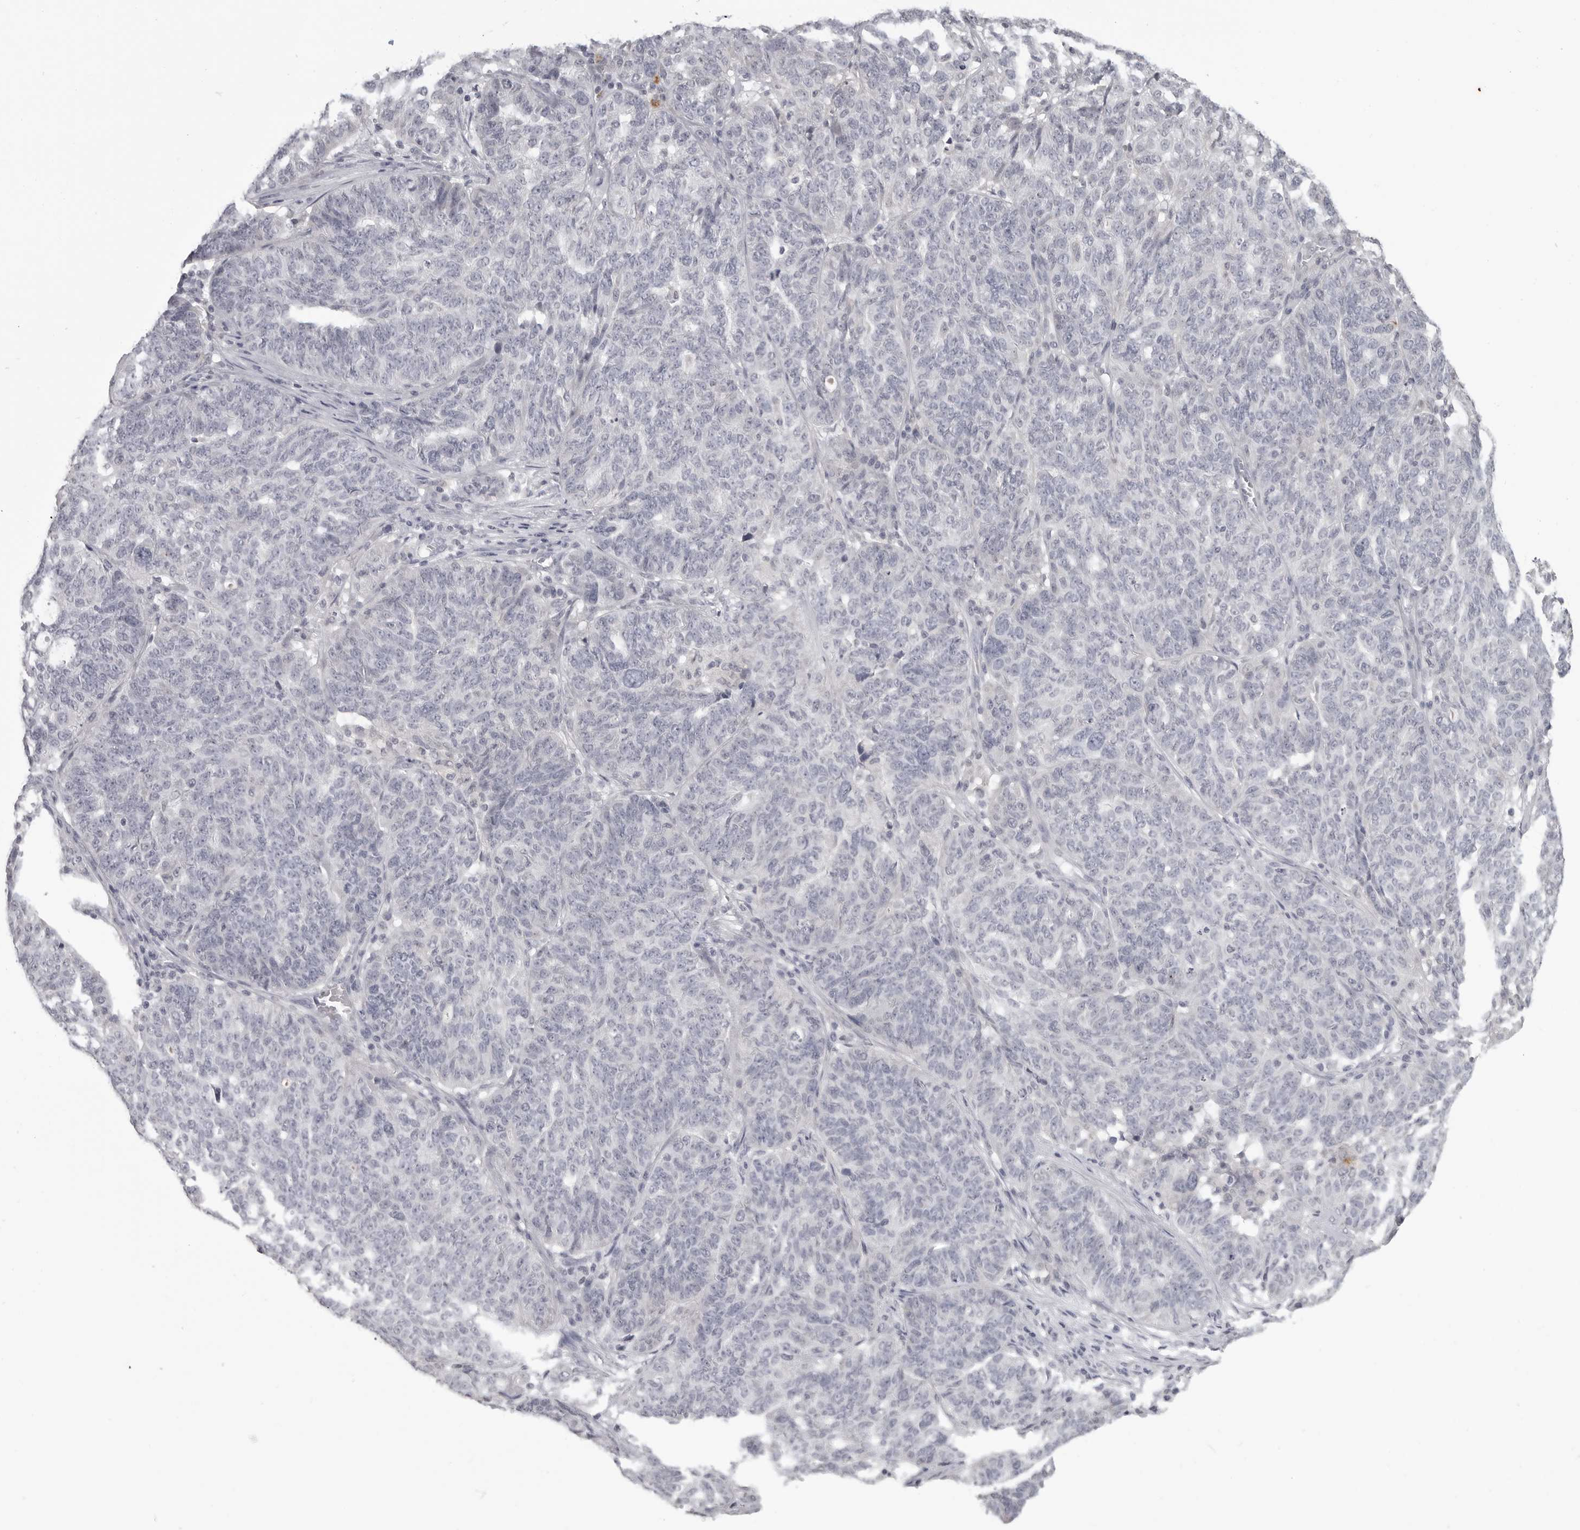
{"staining": {"intensity": "negative", "quantity": "none", "location": "none"}, "tissue": "ovarian cancer", "cell_type": "Tumor cells", "image_type": "cancer", "snomed": [{"axis": "morphology", "description": "Cystadenocarcinoma, serous, NOS"}, {"axis": "topography", "description": "Ovary"}], "caption": "Ovarian cancer stained for a protein using immunohistochemistry (IHC) shows no staining tumor cells.", "gene": "PRSS1", "patient": {"sex": "female", "age": 59}}